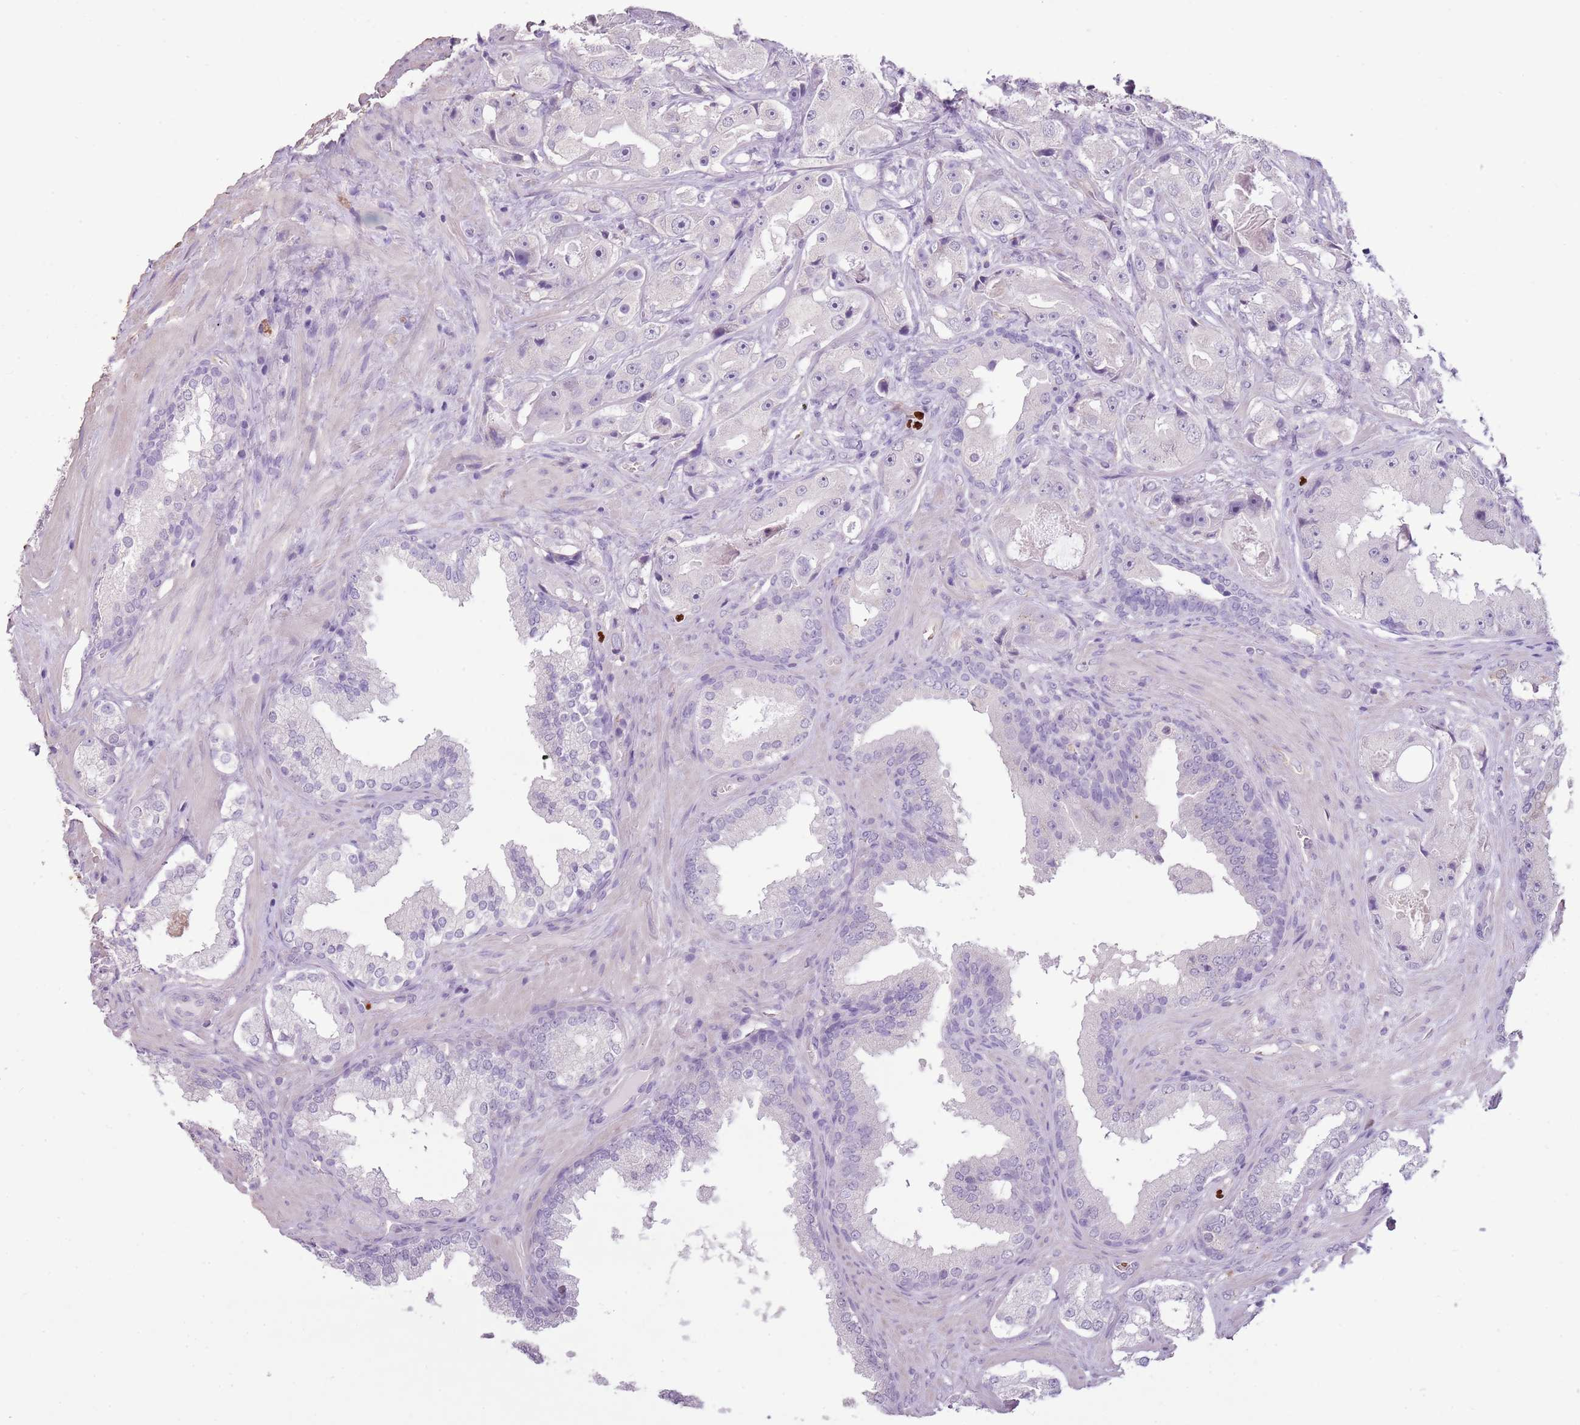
{"staining": {"intensity": "negative", "quantity": "none", "location": "none"}, "tissue": "prostate cancer", "cell_type": "Tumor cells", "image_type": "cancer", "snomed": [{"axis": "morphology", "description": "Adenocarcinoma, High grade"}, {"axis": "topography", "description": "Prostate"}], "caption": "A high-resolution histopathology image shows IHC staining of prostate adenocarcinoma (high-grade), which demonstrates no significant staining in tumor cells. (Stains: DAB (3,3'-diaminobenzidine) immunohistochemistry (IHC) with hematoxylin counter stain, Microscopy: brightfield microscopy at high magnification).", "gene": "CELF6", "patient": {"sex": "male", "age": 73}}